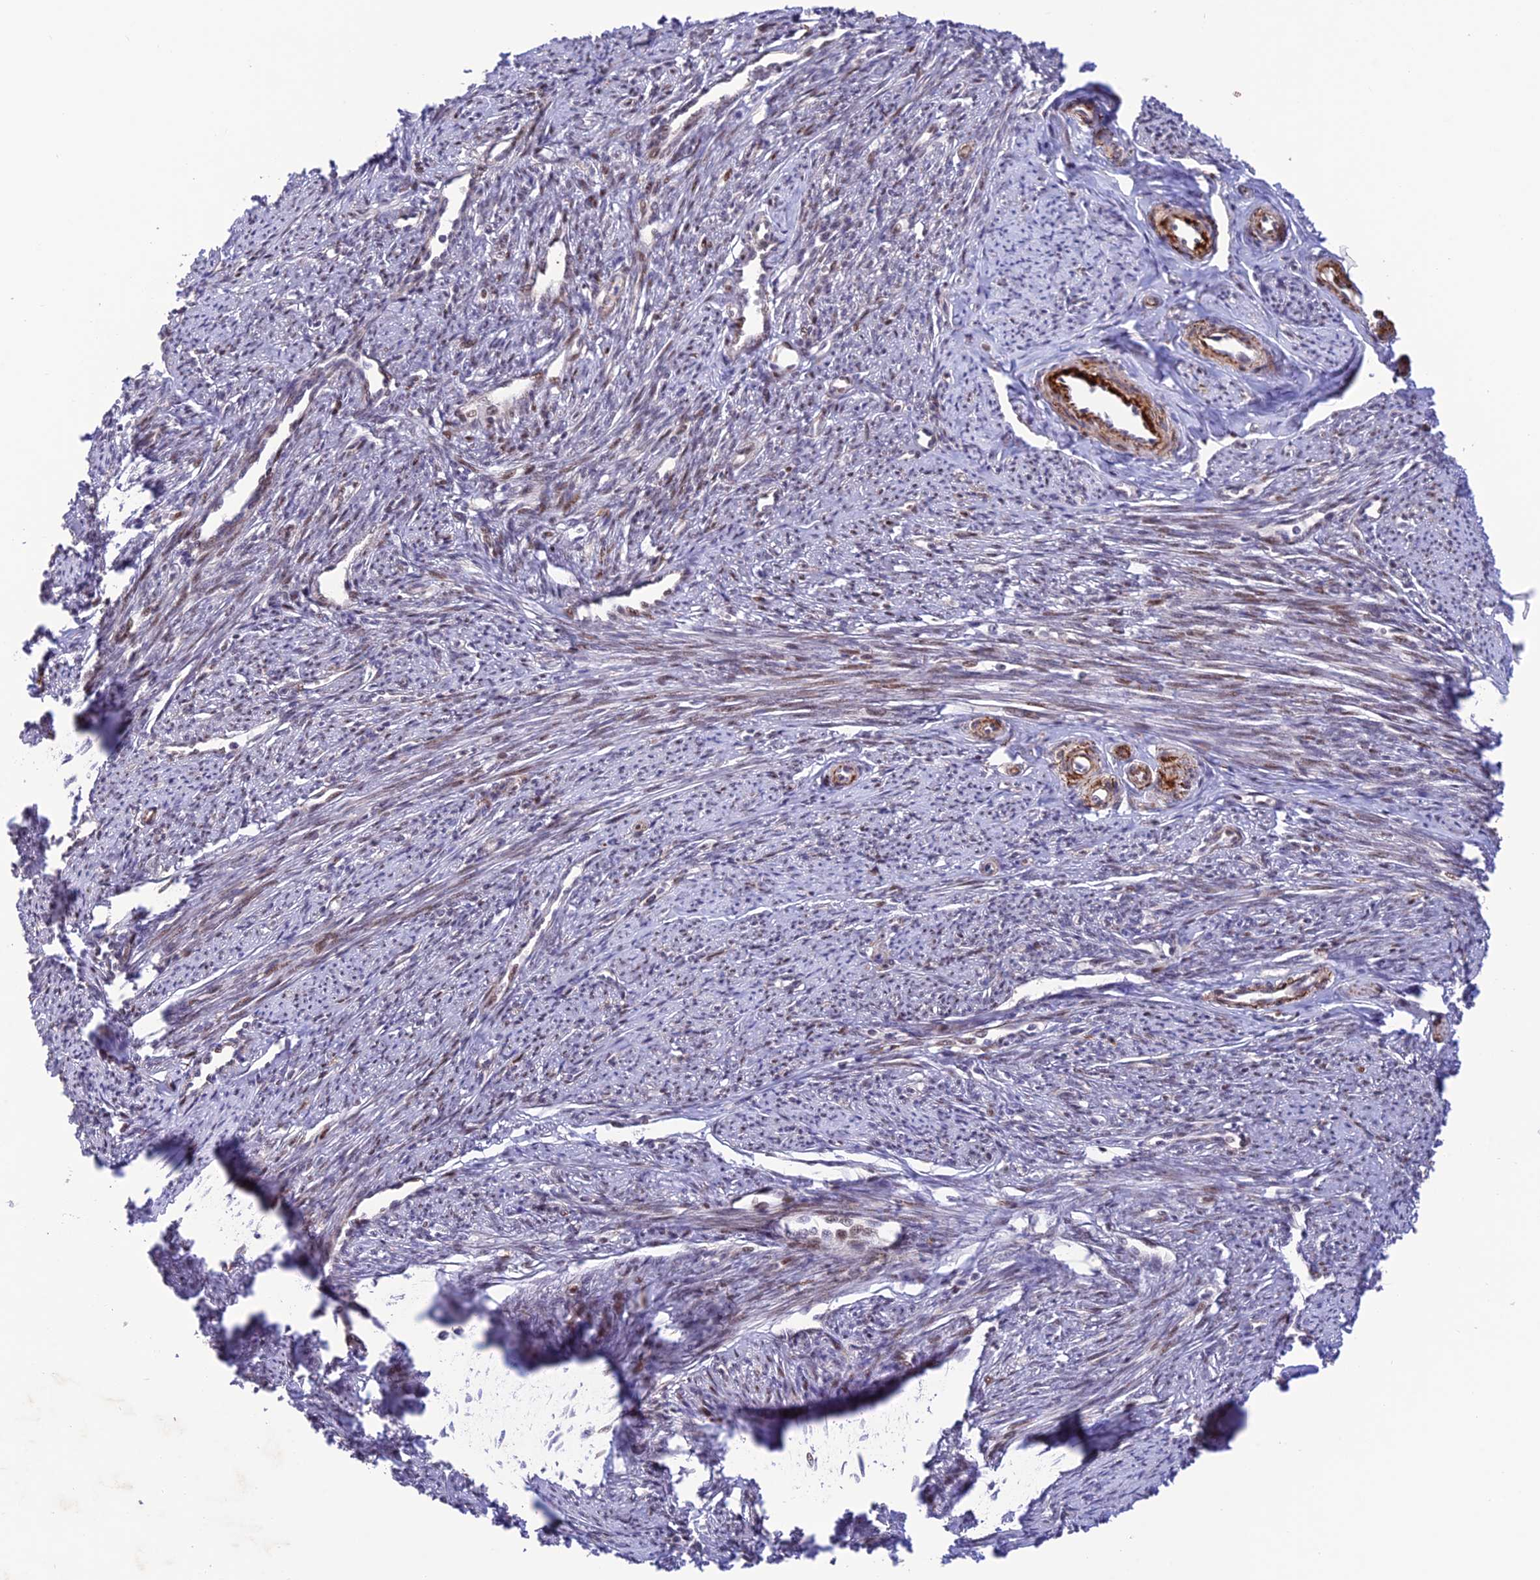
{"staining": {"intensity": "moderate", "quantity": "25%-75%", "location": "cytoplasmic/membranous,nuclear"}, "tissue": "smooth muscle", "cell_type": "Smooth muscle cells", "image_type": "normal", "snomed": [{"axis": "morphology", "description": "Normal tissue, NOS"}, {"axis": "topography", "description": "Smooth muscle"}, {"axis": "topography", "description": "Uterus"}], "caption": "Immunohistochemical staining of normal smooth muscle displays moderate cytoplasmic/membranous,nuclear protein staining in approximately 25%-75% of smooth muscle cells. The staining was performed using DAB (3,3'-diaminobenzidine) to visualize the protein expression in brown, while the nuclei were stained in blue with hematoxylin (Magnification: 20x).", "gene": "WDR55", "patient": {"sex": "female", "age": 59}}